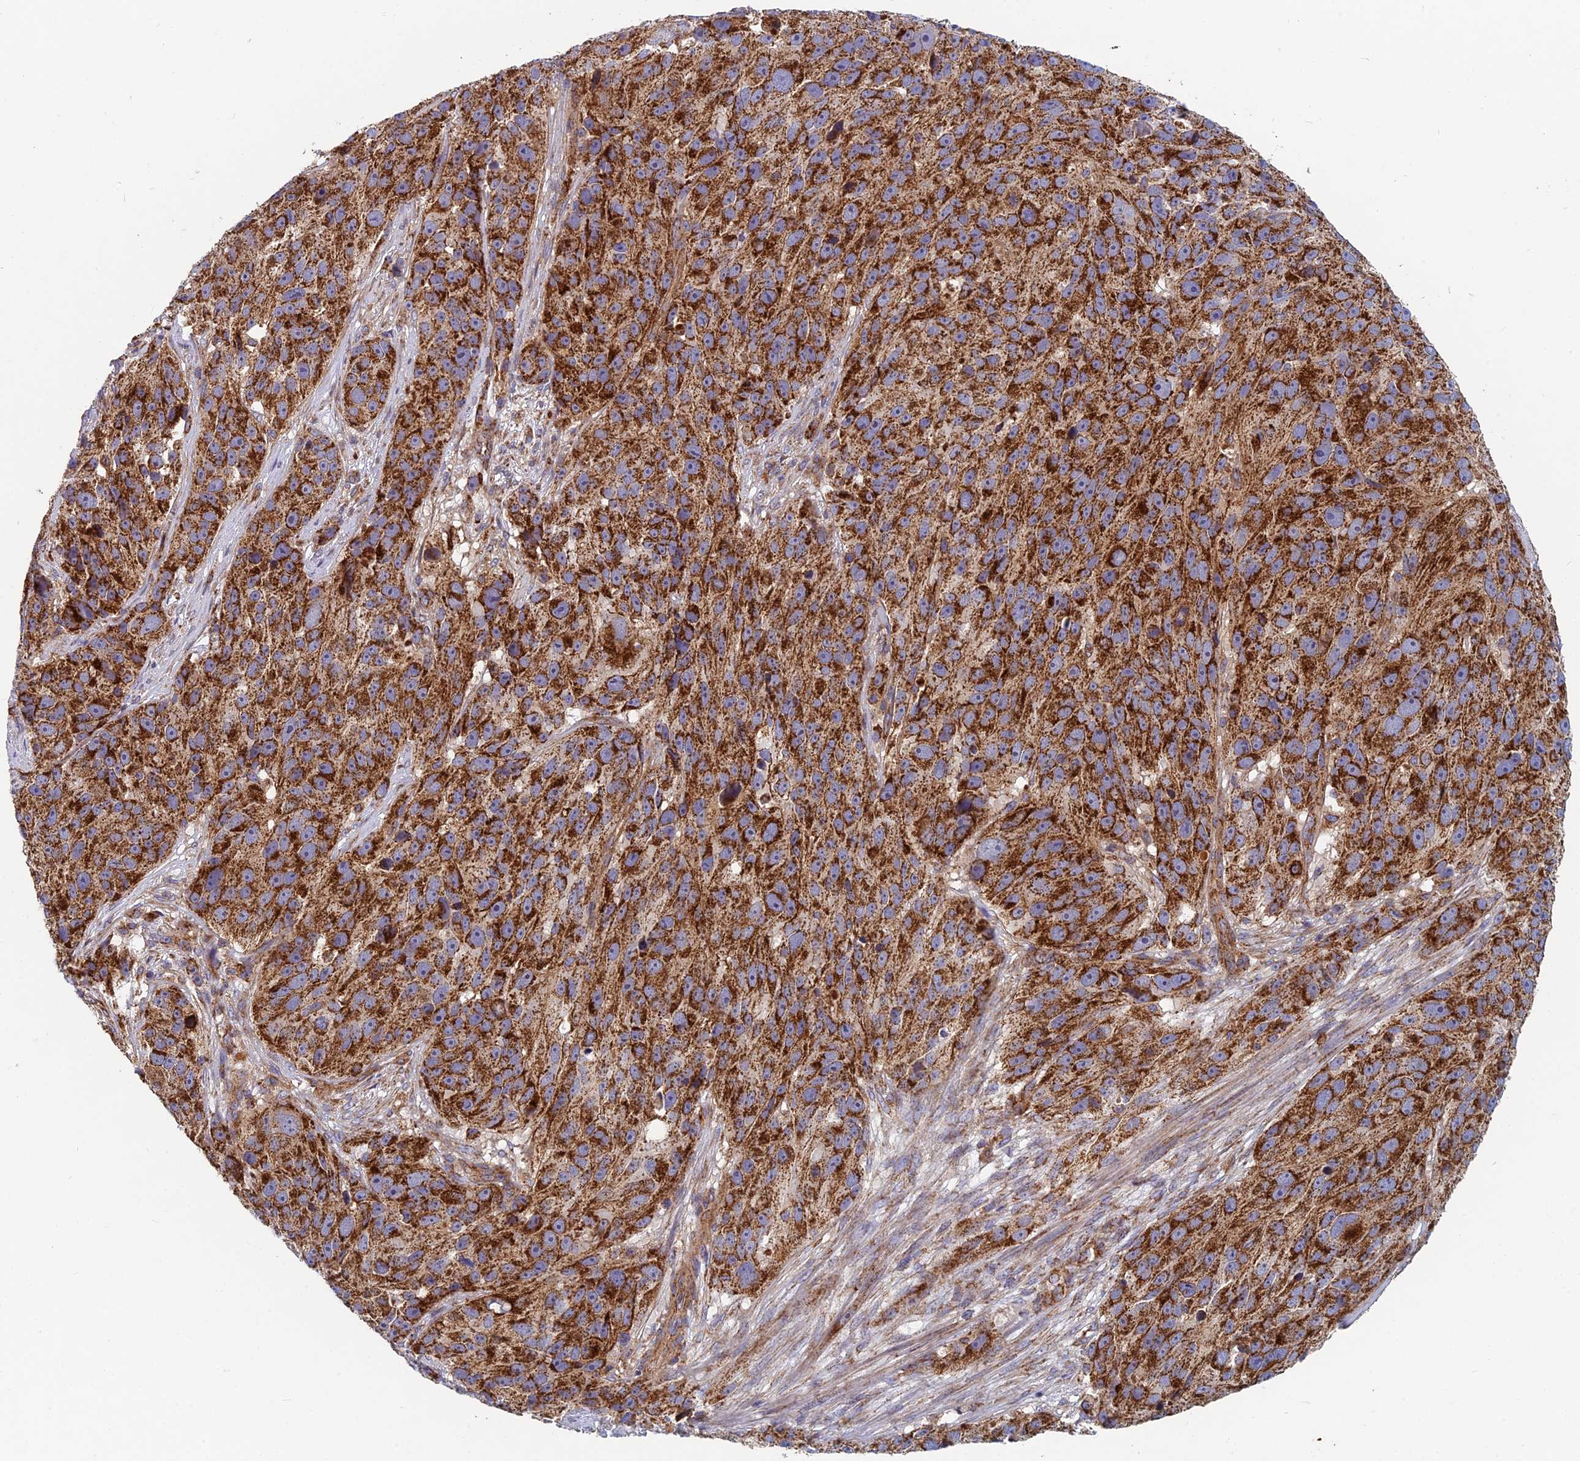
{"staining": {"intensity": "strong", "quantity": ">75%", "location": "cytoplasmic/membranous"}, "tissue": "melanoma", "cell_type": "Tumor cells", "image_type": "cancer", "snomed": [{"axis": "morphology", "description": "Malignant melanoma, NOS"}, {"axis": "topography", "description": "Skin"}], "caption": "Melanoma was stained to show a protein in brown. There is high levels of strong cytoplasmic/membranous expression in about >75% of tumor cells.", "gene": "MRPS9", "patient": {"sex": "male", "age": 84}}